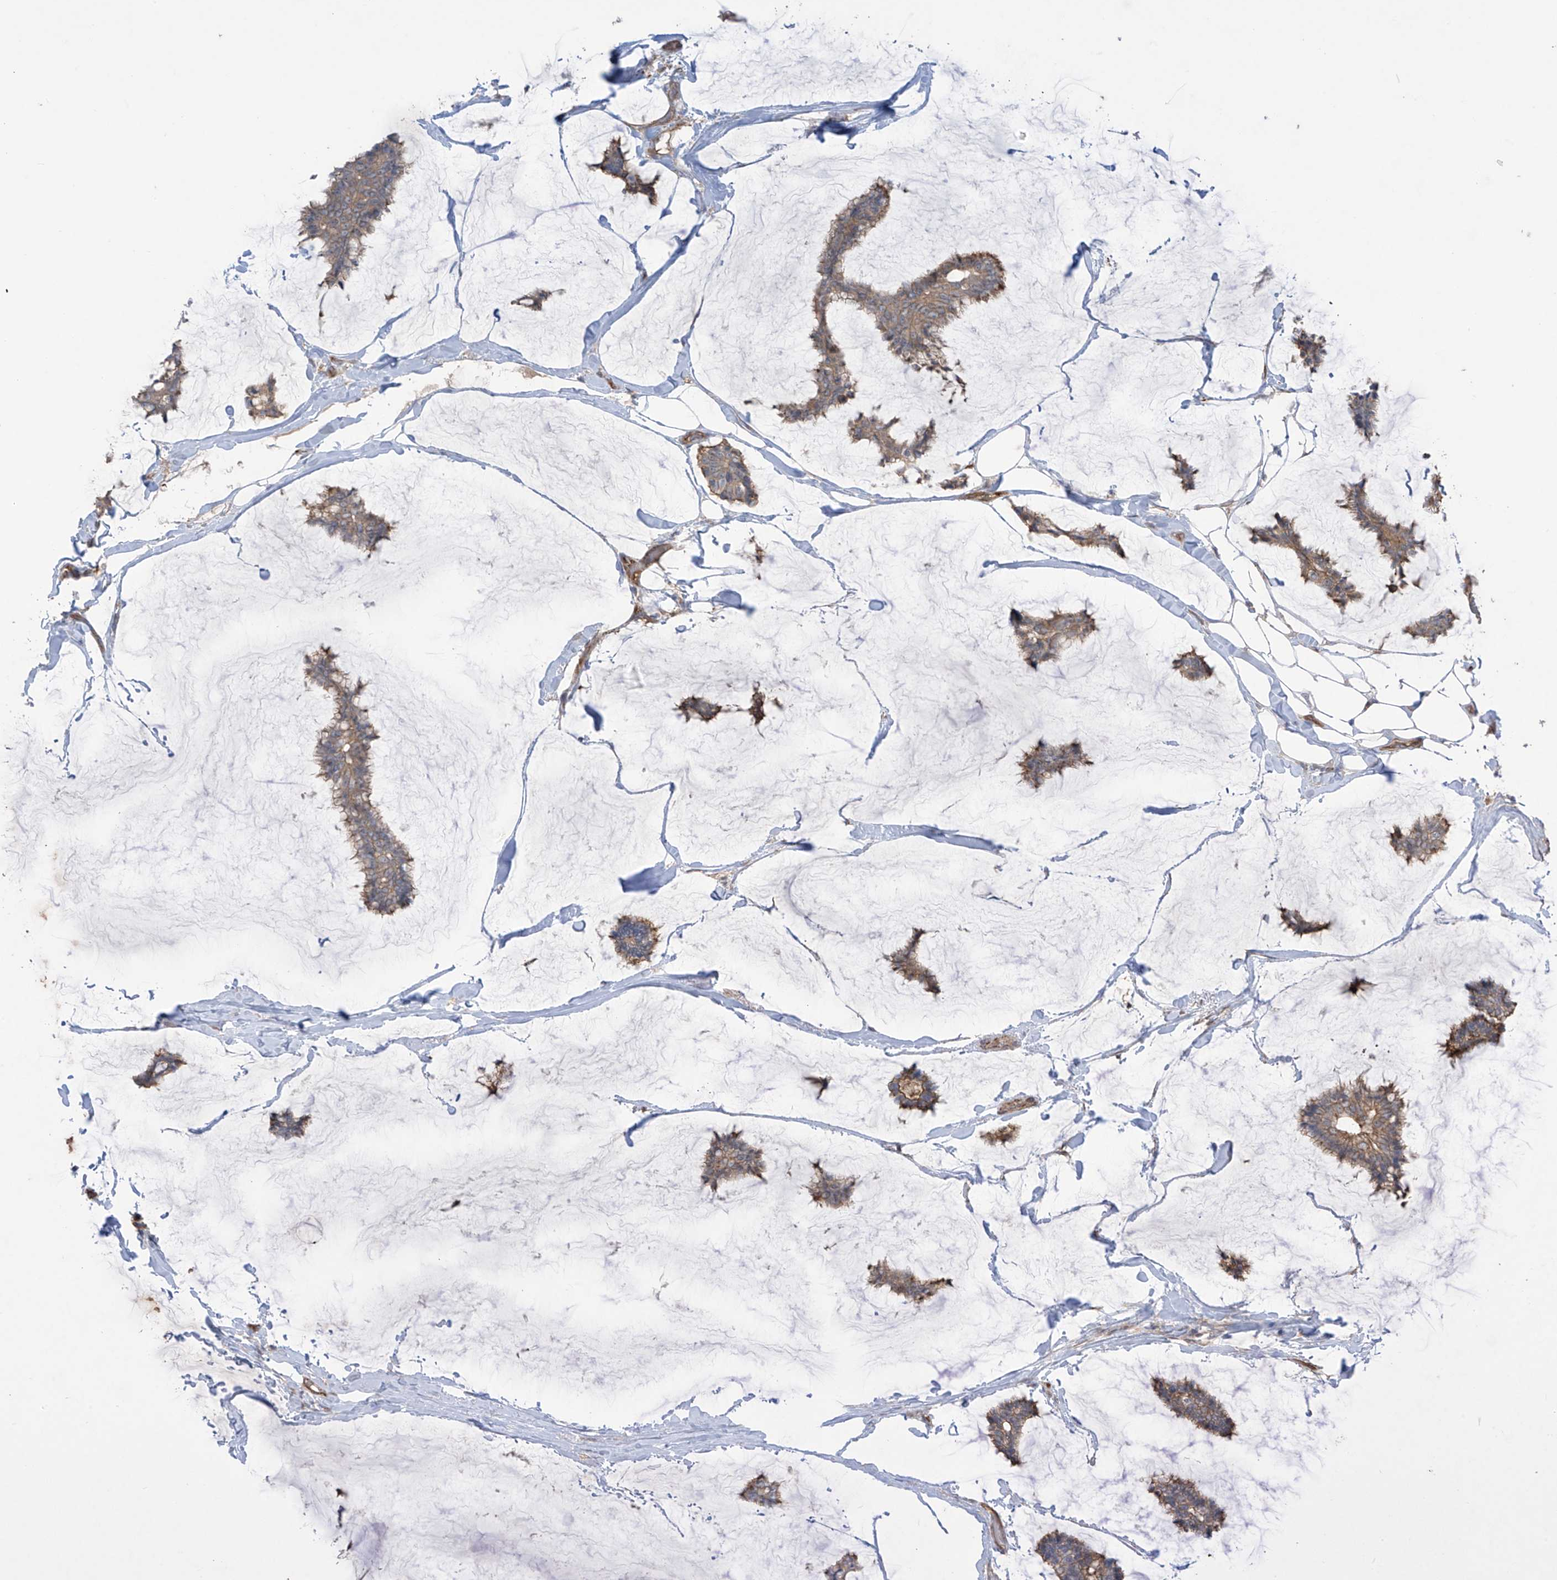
{"staining": {"intensity": "weak", "quantity": ">75%", "location": "cytoplasmic/membranous"}, "tissue": "breast cancer", "cell_type": "Tumor cells", "image_type": "cancer", "snomed": [{"axis": "morphology", "description": "Duct carcinoma"}, {"axis": "topography", "description": "Breast"}], "caption": "Invasive ductal carcinoma (breast) stained with immunohistochemistry (IHC) shows weak cytoplasmic/membranous expression in about >75% of tumor cells.", "gene": "TRMU", "patient": {"sex": "female", "age": 93}}